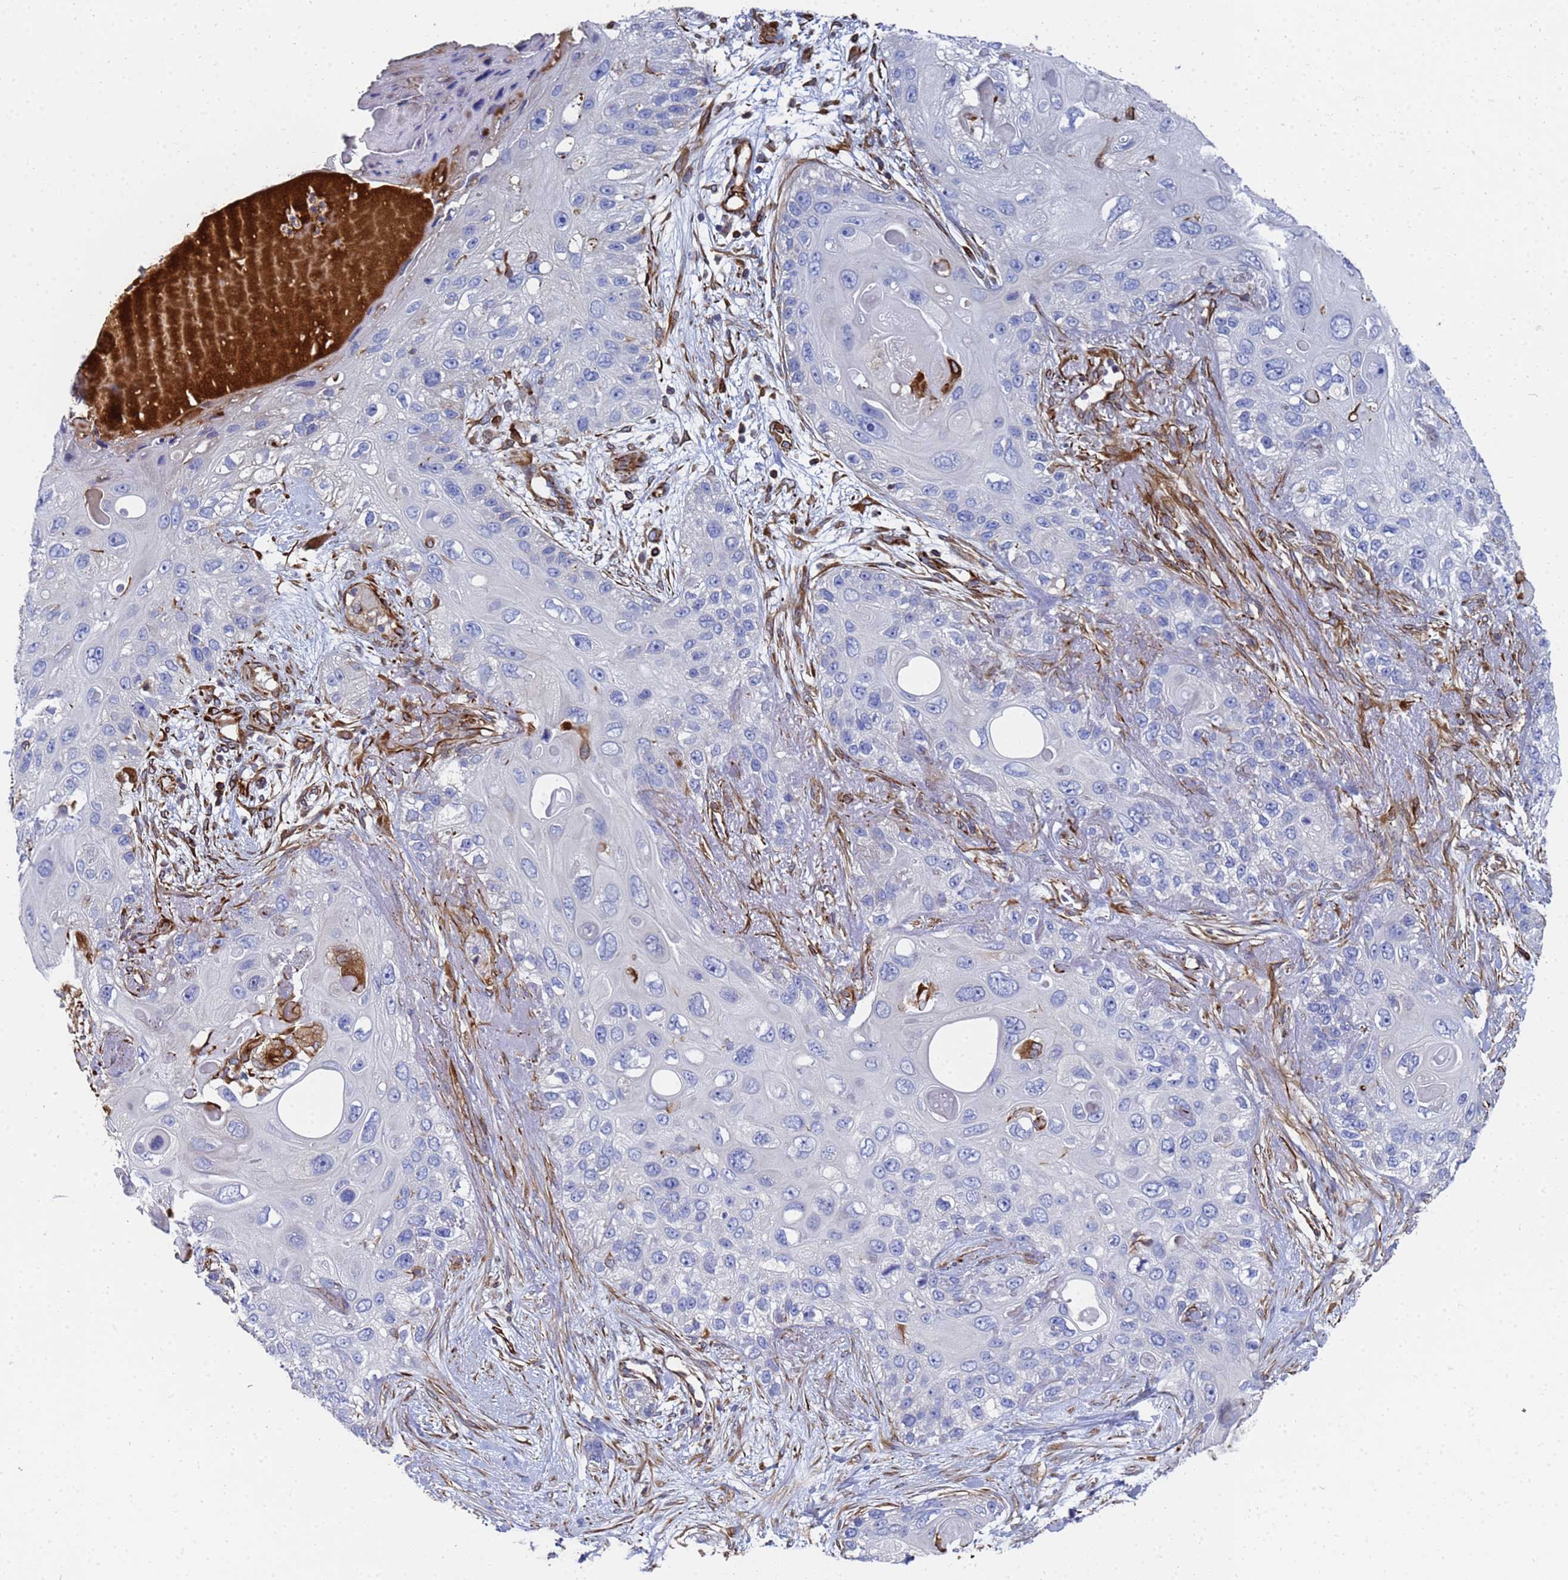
{"staining": {"intensity": "negative", "quantity": "none", "location": "none"}, "tissue": "skin cancer", "cell_type": "Tumor cells", "image_type": "cancer", "snomed": [{"axis": "morphology", "description": "Normal tissue, NOS"}, {"axis": "morphology", "description": "Squamous cell carcinoma, NOS"}, {"axis": "topography", "description": "Skin"}], "caption": "Immunohistochemical staining of human skin cancer demonstrates no significant expression in tumor cells.", "gene": "SYT13", "patient": {"sex": "male", "age": 72}}